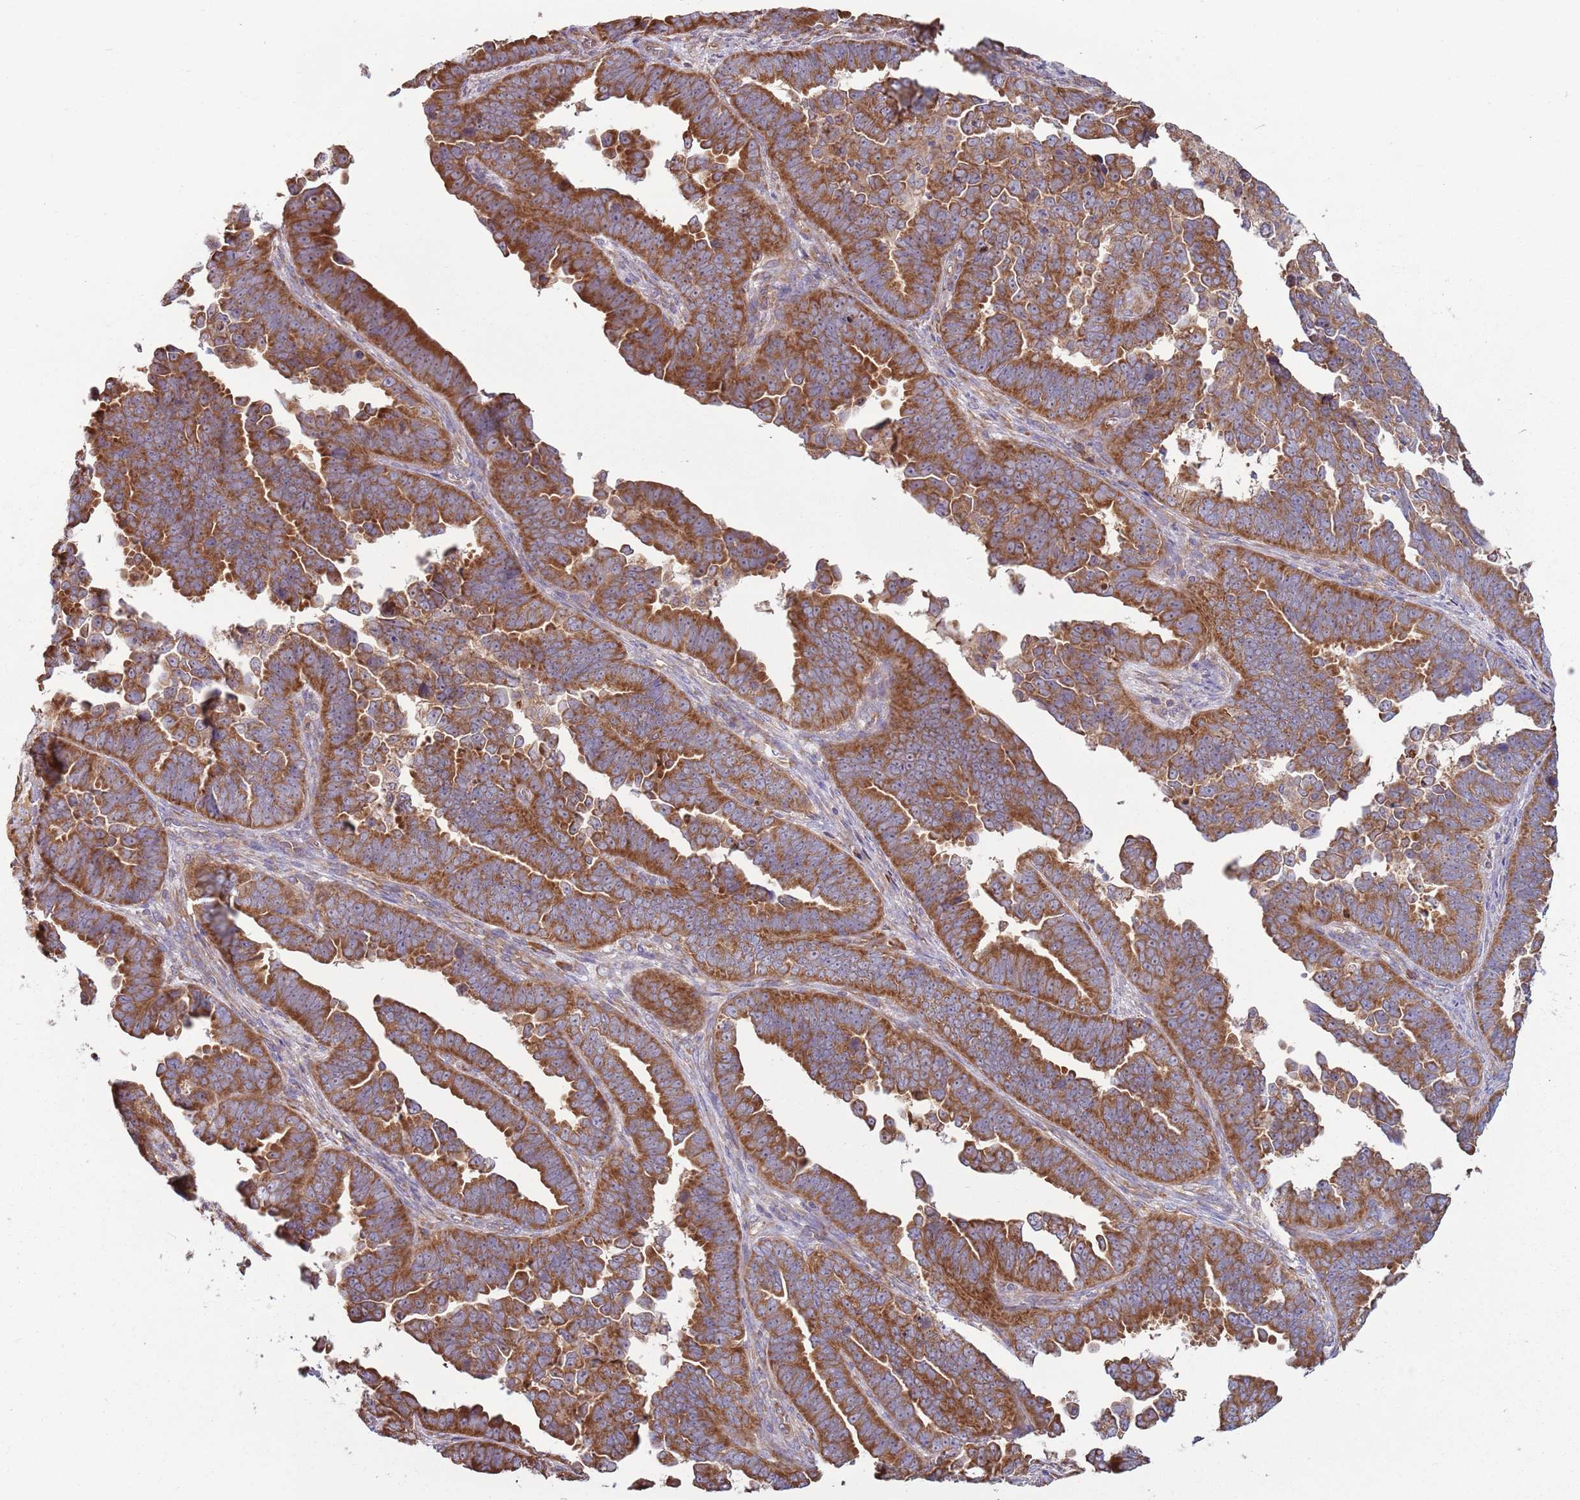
{"staining": {"intensity": "strong", "quantity": ">75%", "location": "cytoplasmic/membranous"}, "tissue": "endometrial cancer", "cell_type": "Tumor cells", "image_type": "cancer", "snomed": [{"axis": "morphology", "description": "Adenocarcinoma, NOS"}, {"axis": "topography", "description": "Endometrium"}], "caption": "The immunohistochemical stain shows strong cytoplasmic/membranous staining in tumor cells of endometrial cancer (adenocarcinoma) tissue.", "gene": "RPL17-C18orf32", "patient": {"sex": "female", "age": 75}}